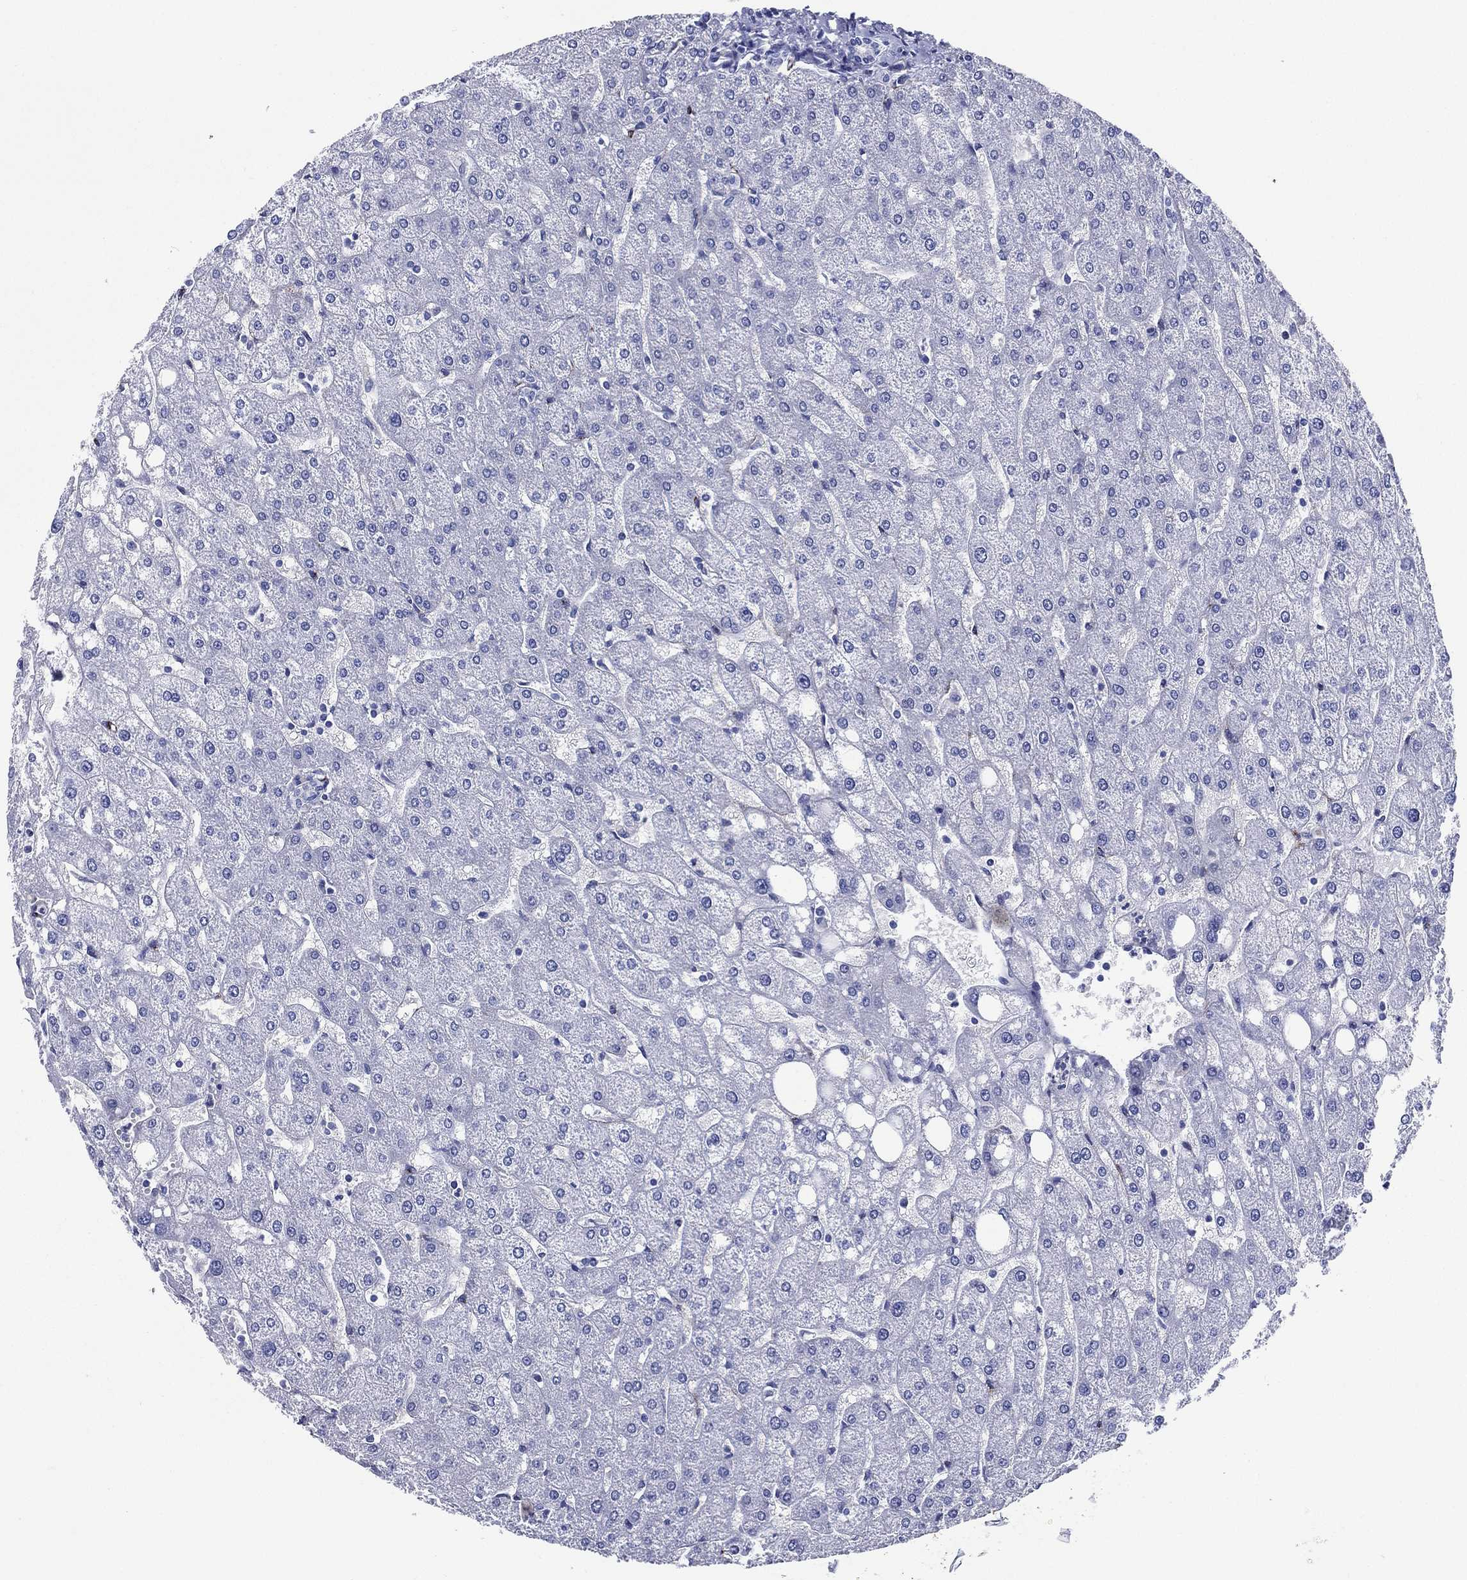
{"staining": {"intensity": "negative", "quantity": "none", "location": "none"}, "tissue": "liver", "cell_type": "Cholangiocytes", "image_type": "normal", "snomed": [{"axis": "morphology", "description": "Normal tissue, NOS"}, {"axis": "topography", "description": "Liver"}], "caption": "Immunohistochemical staining of benign liver displays no significant expression in cholangiocytes. The staining was performed using DAB to visualize the protein expression in brown, while the nuclei were stained in blue with hematoxylin (Magnification: 20x).", "gene": "ACE2", "patient": {"sex": "male", "age": 67}}